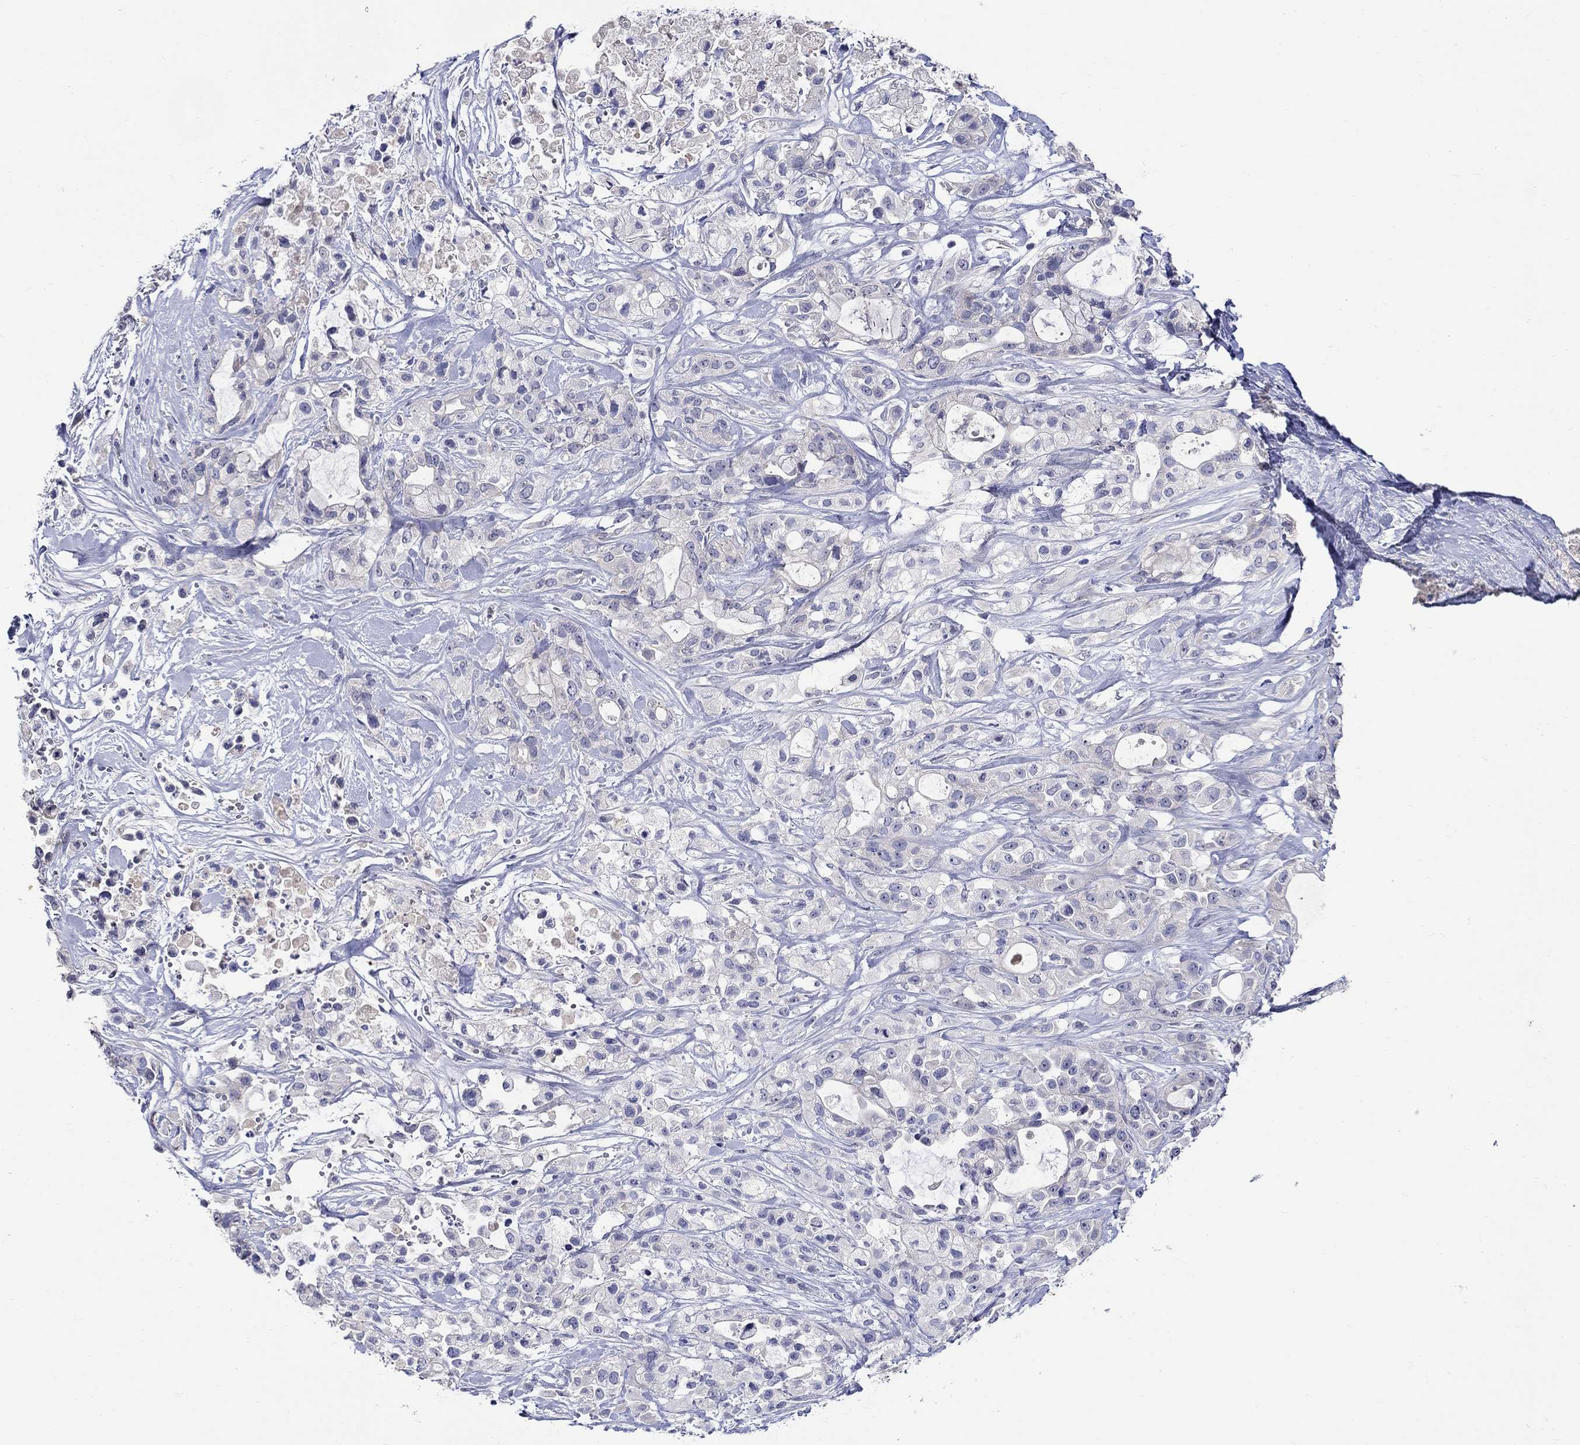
{"staining": {"intensity": "negative", "quantity": "none", "location": "none"}, "tissue": "pancreatic cancer", "cell_type": "Tumor cells", "image_type": "cancer", "snomed": [{"axis": "morphology", "description": "Adenocarcinoma, NOS"}, {"axis": "topography", "description": "Pancreas"}], "caption": "An image of pancreatic adenocarcinoma stained for a protein displays no brown staining in tumor cells. (DAB immunohistochemistry (IHC), high magnification).", "gene": "SLC30A3", "patient": {"sex": "male", "age": 44}}